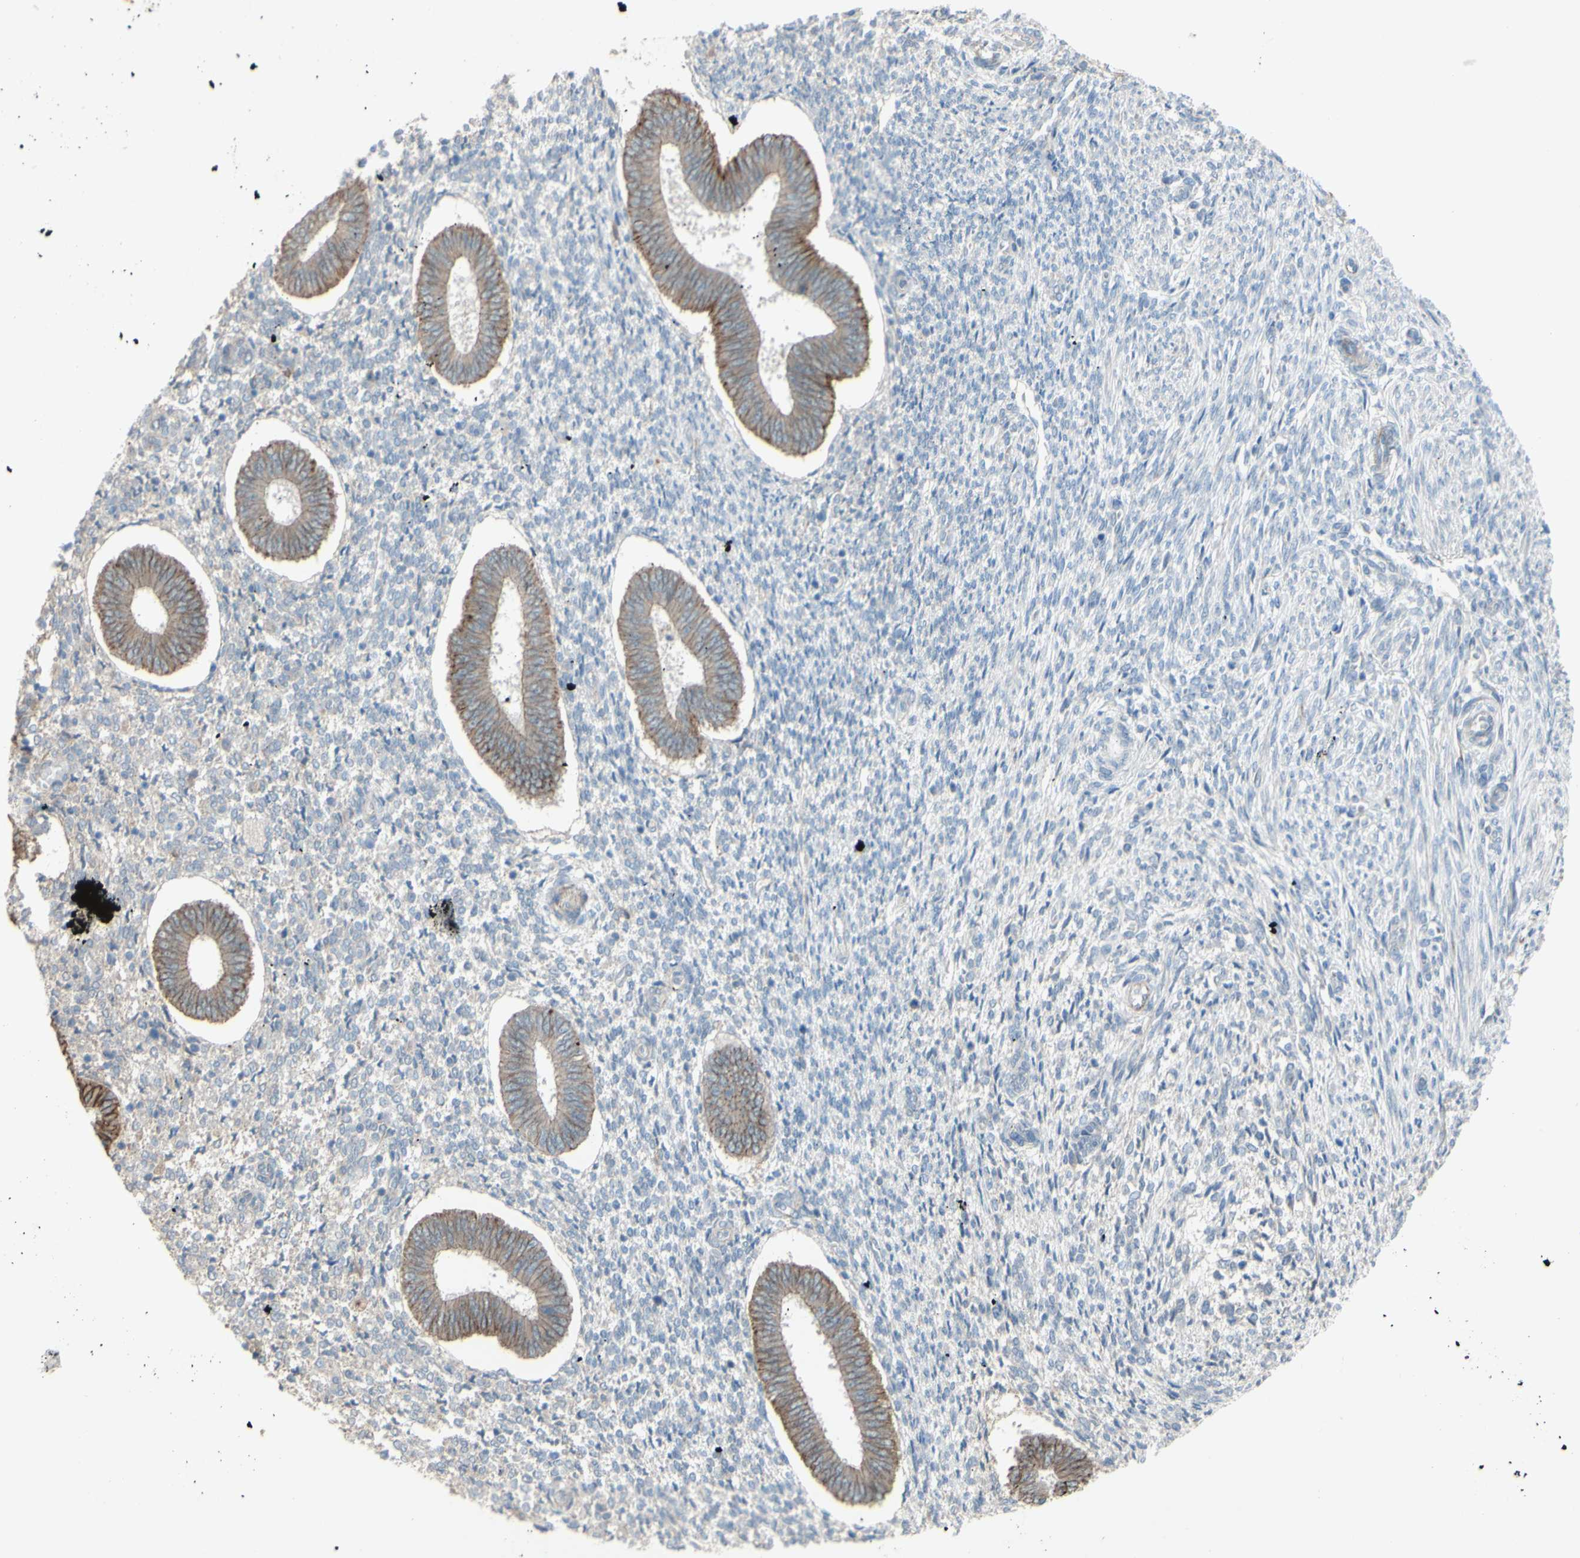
{"staining": {"intensity": "negative", "quantity": "none", "location": "none"}, "tissue": "endometrium", "cell_type": "Cells in endometrial stroma", "image_type": "normal", "snomed": [{"axis": "morphology", "description": "Normal tissue, NOS"}, {"axis": "topography", "description": "Endometrium"}], "caption": "Immunohistochemistry (IHC) of normal human endometrium reveals no expression in cells in endometrial stroma.", "gene": "CDCP1", "patient": {"sex": "female", "age": 35}}